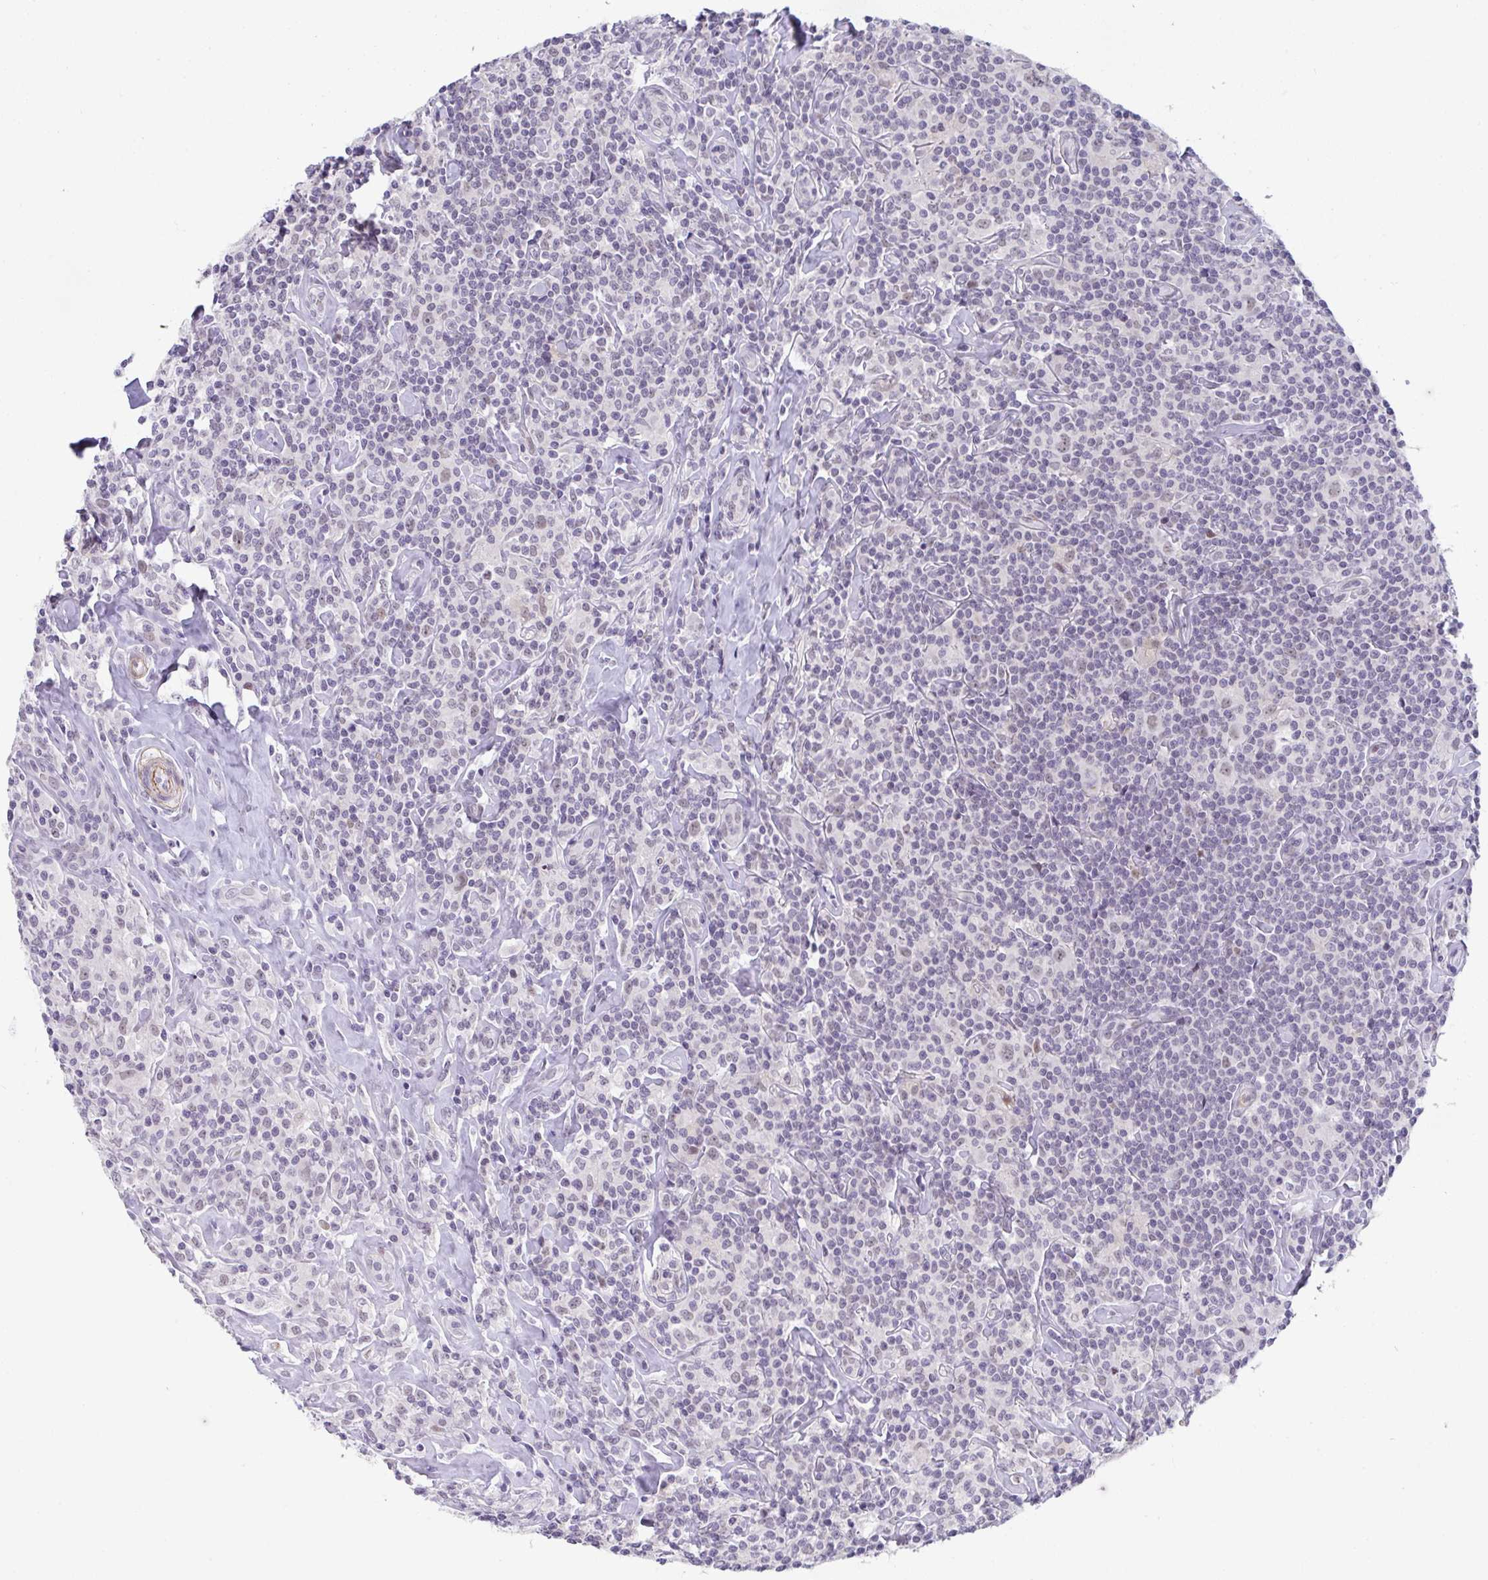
{"staining": {"intensity": "weak", "quantity": "<25%", "location": "nuclear"}, "tissue": "lymphoma", "cell_type": "Tumor cells", "image_type": "cancer", "snomed": [{"axis": "morphology", "description": "Hodgkin's disease, NOS"}, {"axis": "morphology", "description": "Hodgkin's lymphoma, nodular sclerosis"}, {"axis": "topography", "description": "Lymph node"}], "caption": "Tumor cells show no significant staining in Hodgkin's lymphoma, nodular sclerosis.", "gene": "TNMD", "patient": {"sex": "female", "age": 10}}